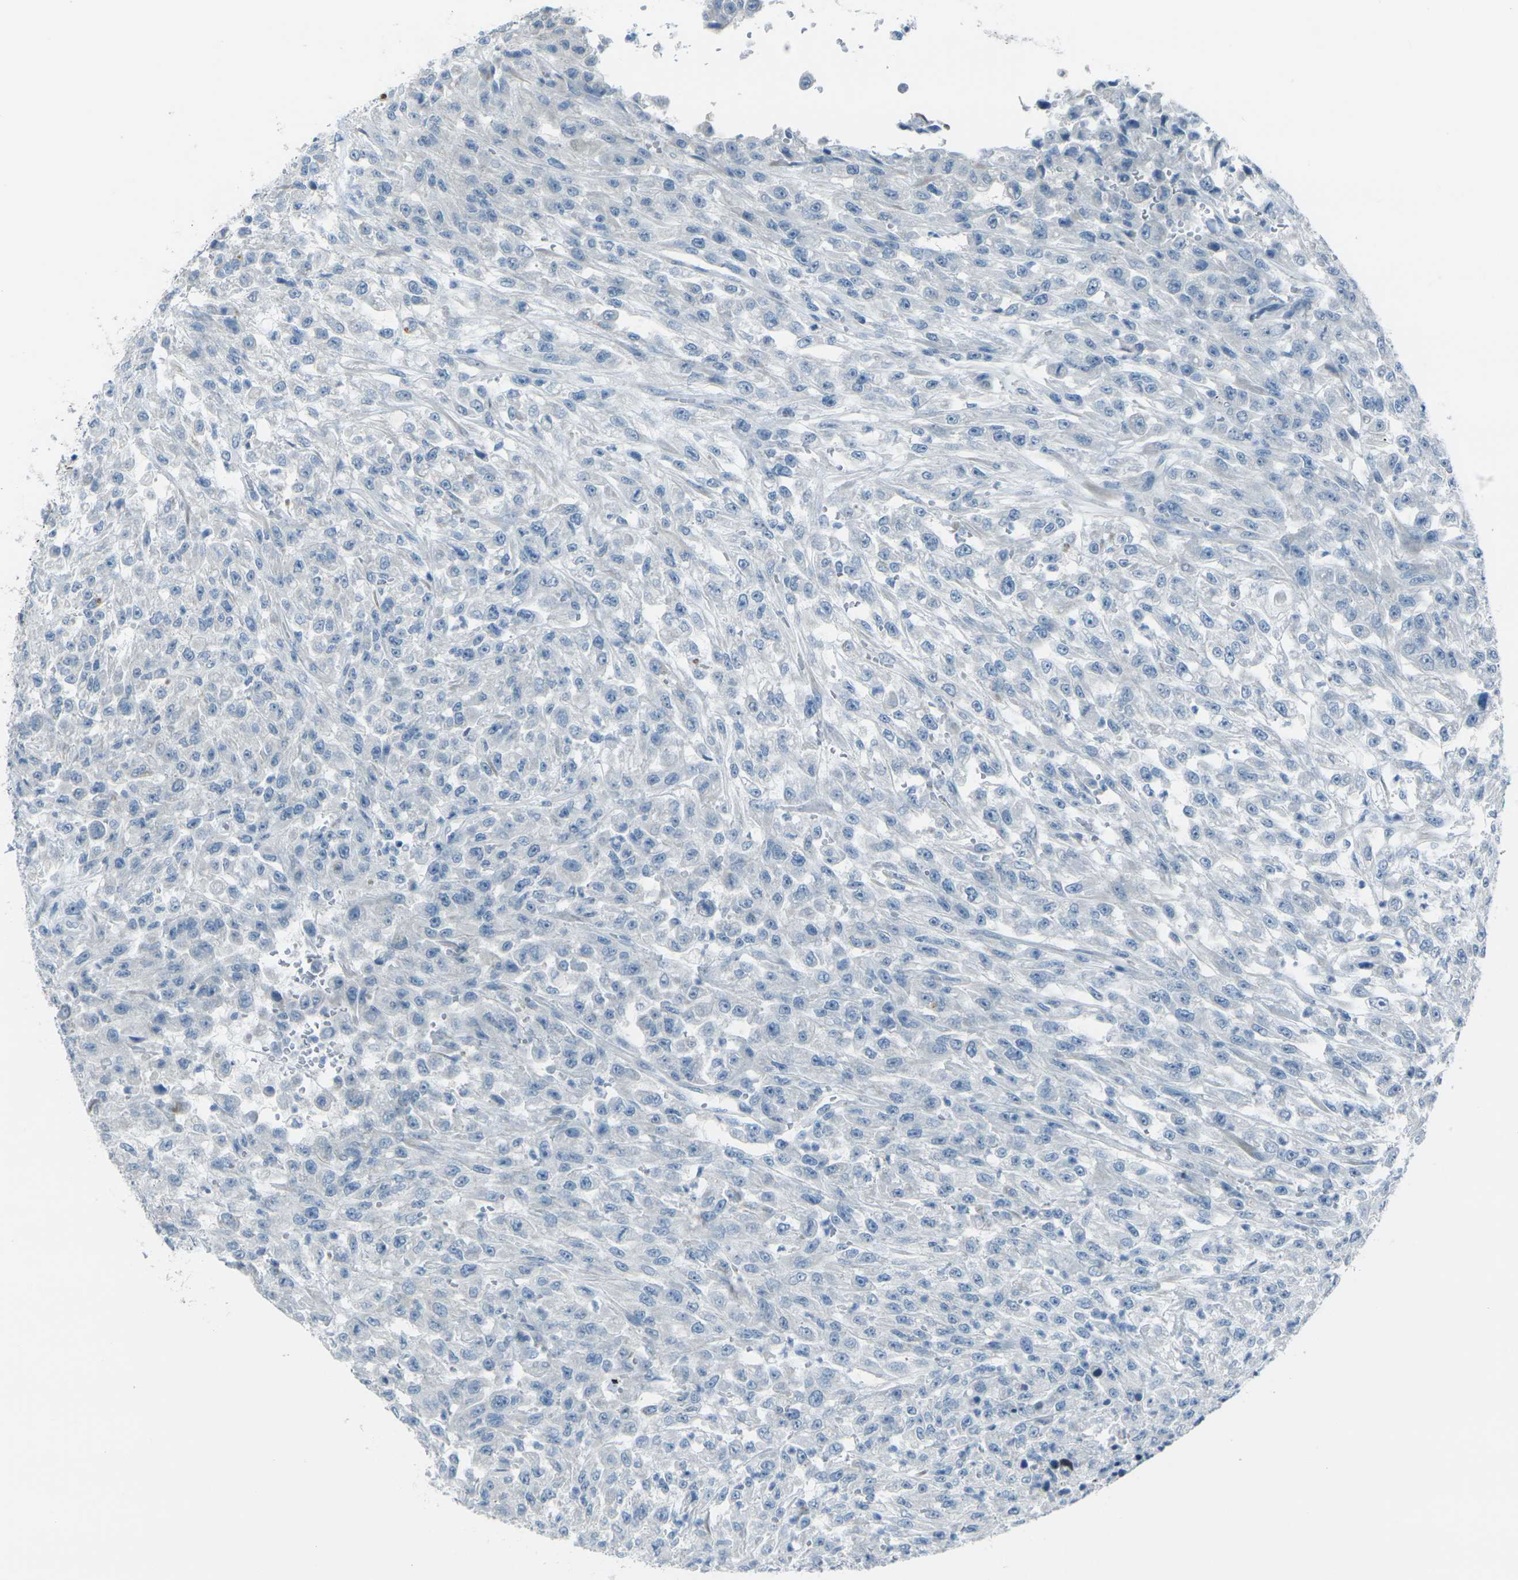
{"staining": {"intensity": "negative", "quantity": "none", "location": "none"}, "tissue": "urothelial cancer", "cell_type": "Tumor cells", "image_type": "cancer", "snomed": [{"axis": "morphology", "description": "Urothelial carcinoma, High grade"}, {"axis": "topography", "description": "Urinary bladder"}], "caption": "The photomicrograph displays no significant positivity in tumor cells of urothelial cancer.", "gene": "ANKRD46", "patient": {"sex": "male", "age": 46}}